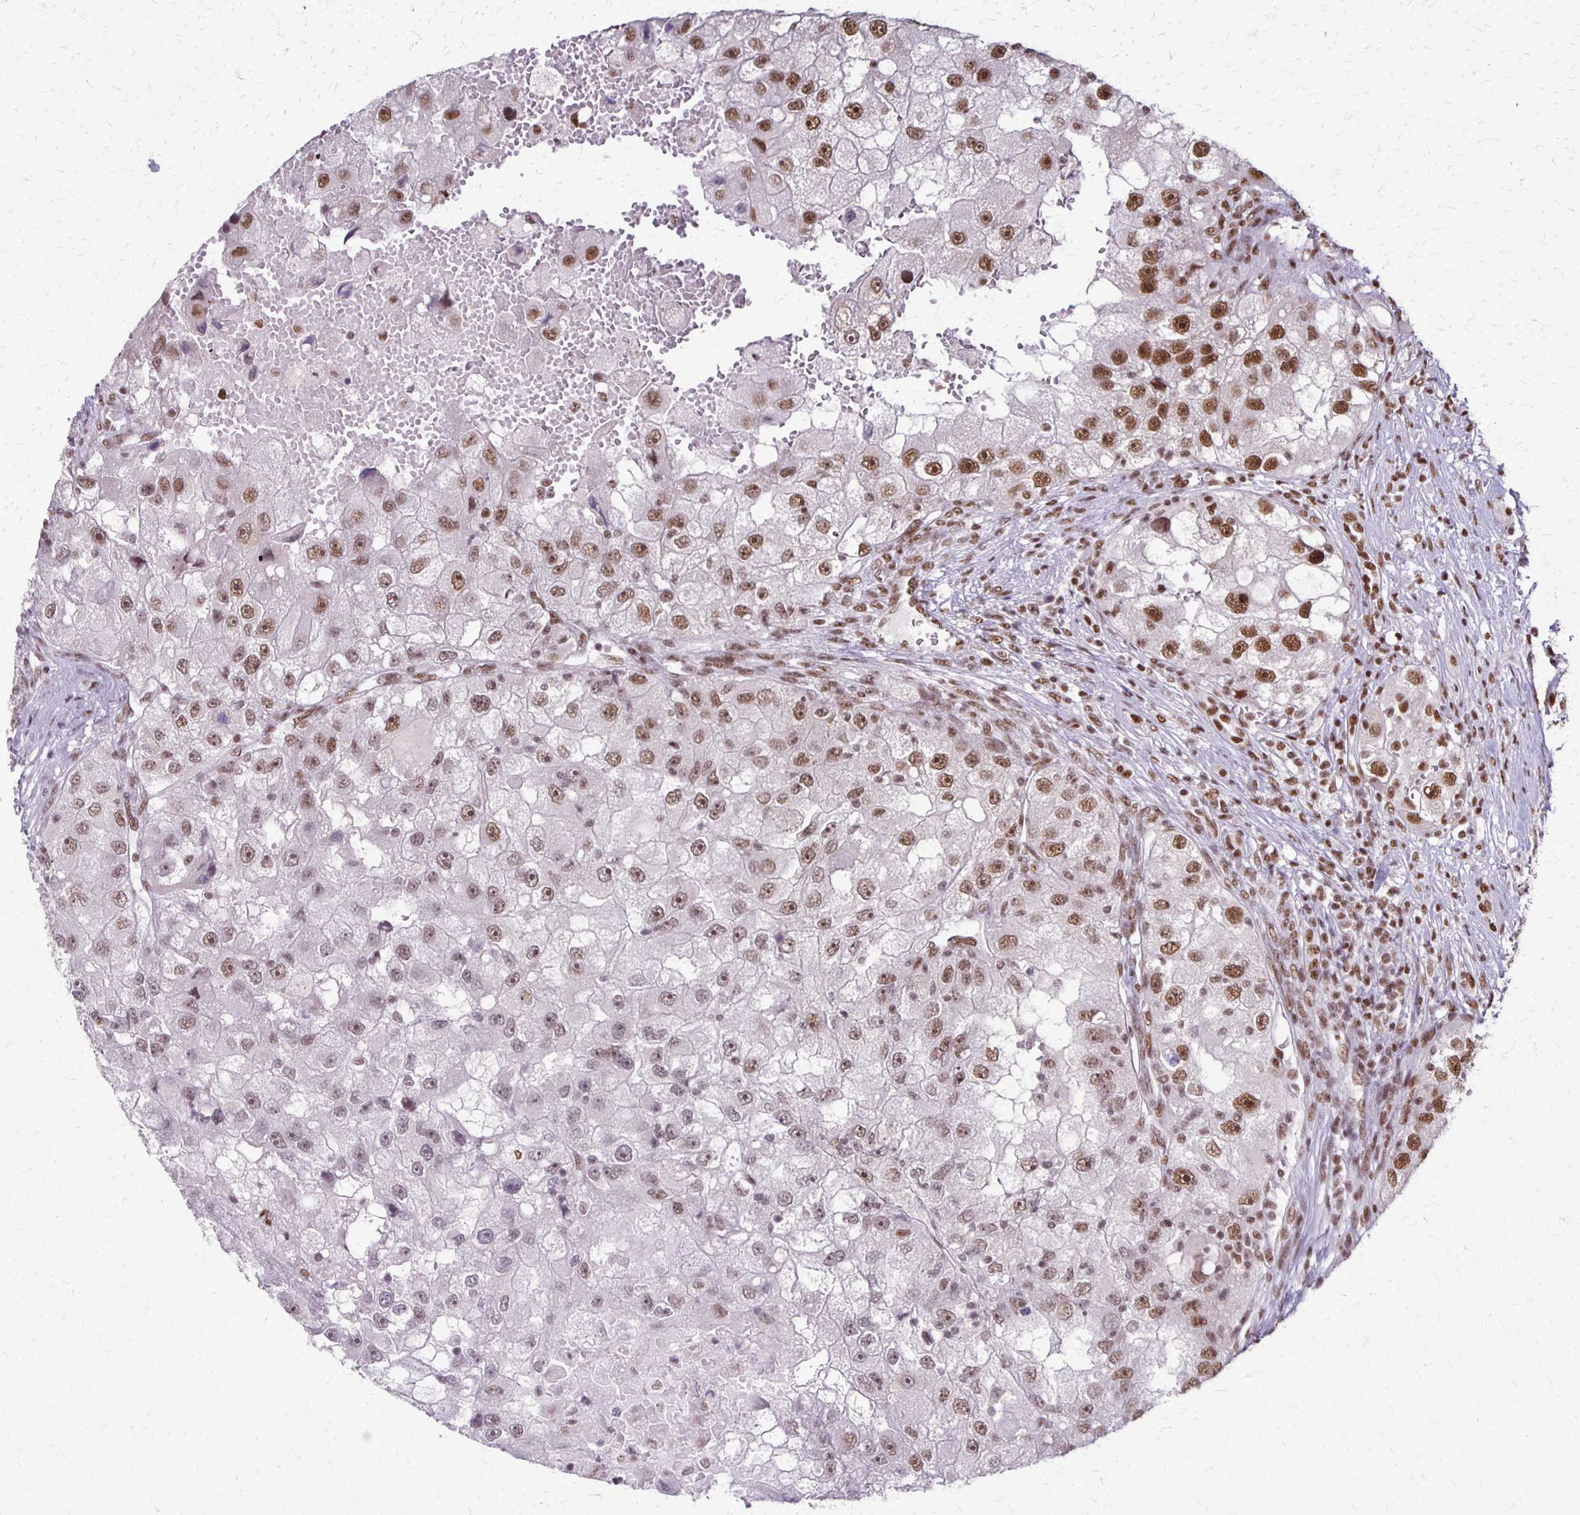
{"staining": {"intensity": "moderate", "quantity": ">75%", "location": "nuclear"}, "tissue": "renal cancer", "cell_type": "Tumor cells", "image_type": "cancer", "snomed": [{"axis": "morphology", "description": "Adenocarcinoma, NOS"}, {"axis": "topography", "description": "Kidney"}], "caption": "Tumor cells reveal medium levels of moderate nuclear staining in about >75% of cells in renal cancer.", "gene": "XRCC6", "patient": {"sex": "male", "age": 63}}